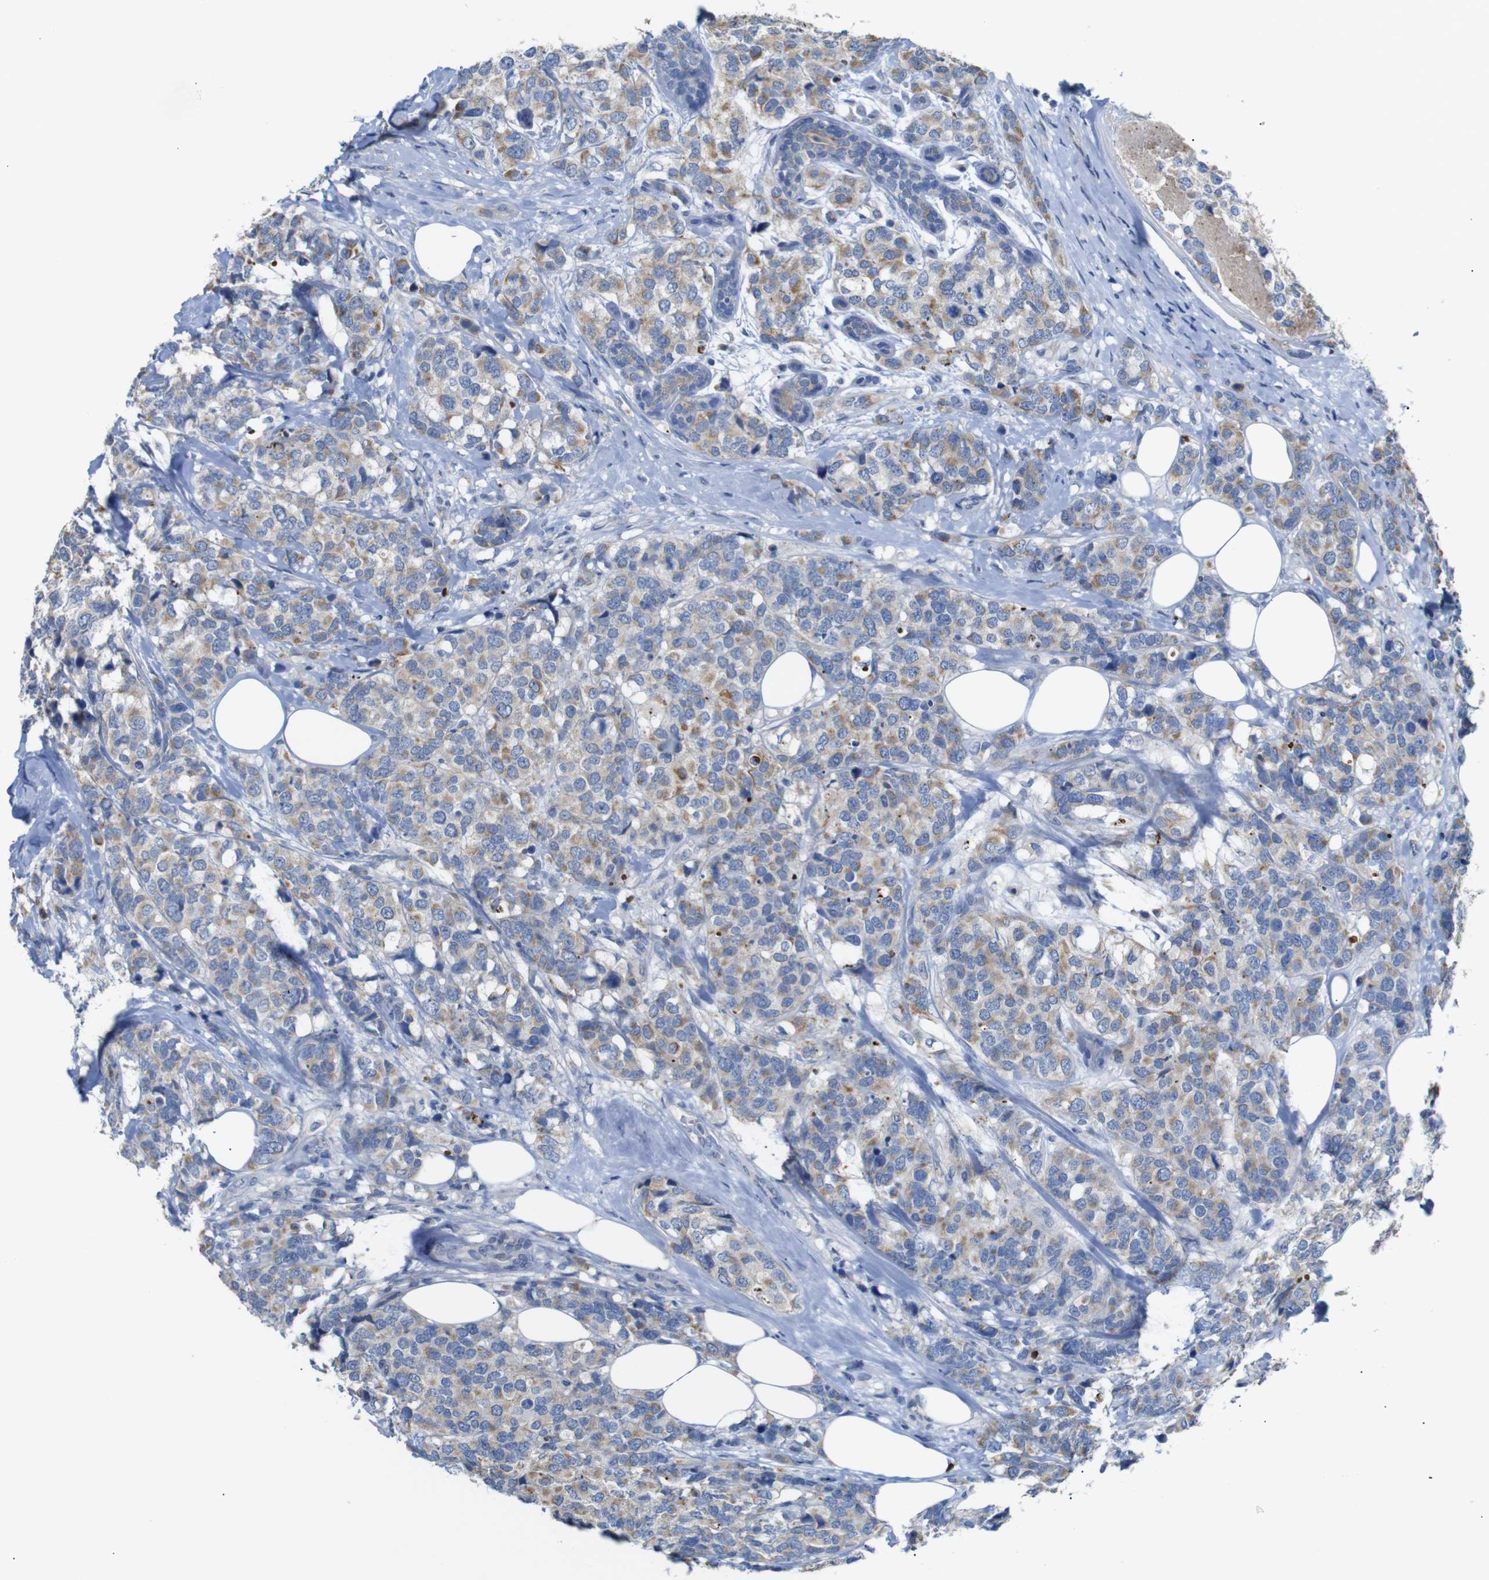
{"staining": {"intensity": "moderate", "quantity": ">75%", "location": "cytoplasmic/membranous"}, "tissue": "breast cancer", "cell_type": "Tumor cells", "image_type": "cancer", "snomed": [{"axis": "morphology", "description": "Lobular carcinoma"}, {"axis": "topography", "description": "Breast"}], "caption": "Lobular carcinoma (breast) stained for a protein reveals moderate cytoplasmic/membranous positivity in tumor cells.", "gene": "ALOX15", "patient": {"sex": "female", "age": 59}}